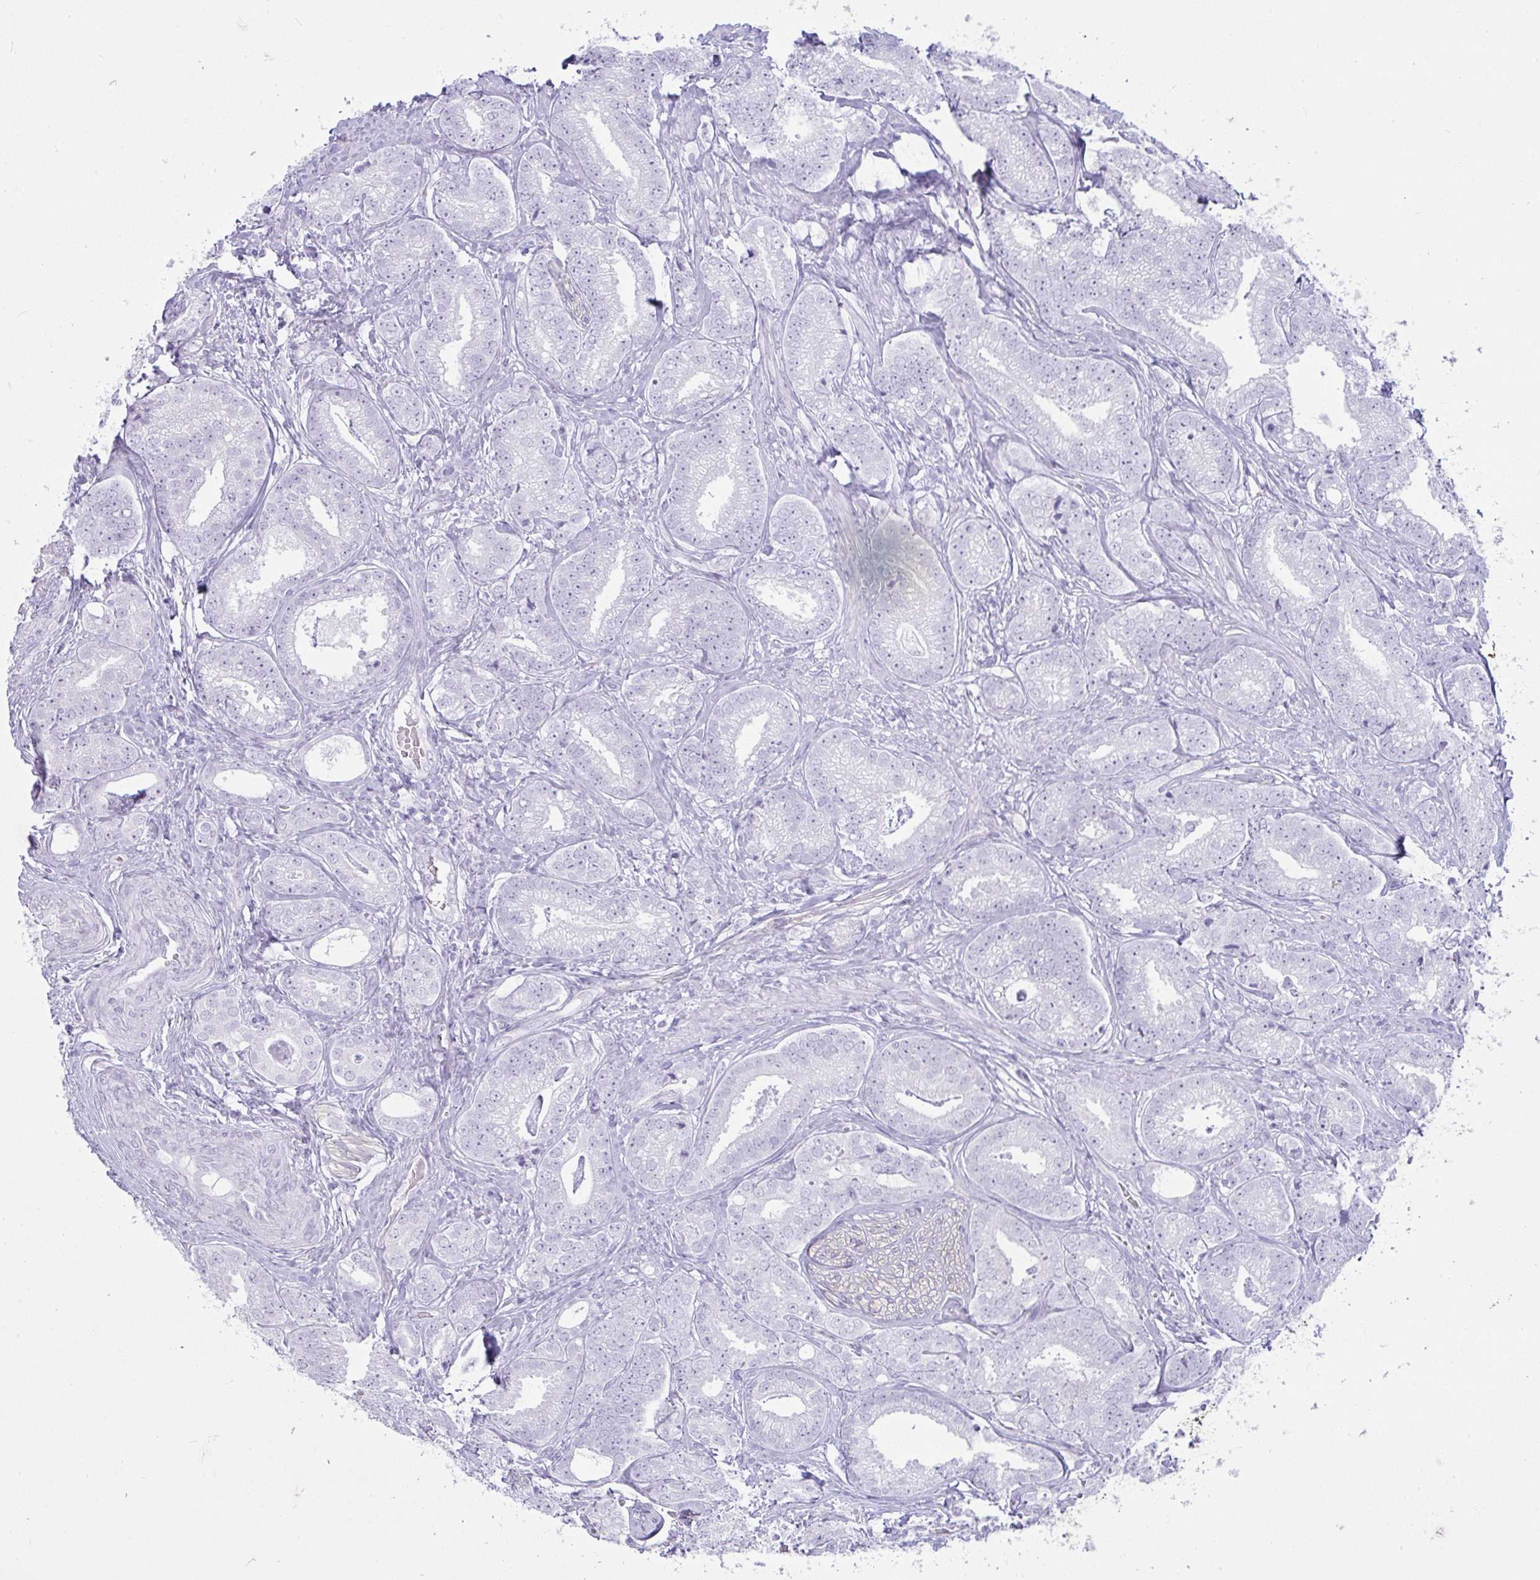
{"staining": {"intensity": "negative", "quantity": "none", "location": "none"}, "tissue": "prostate cancer", "cell_type": "Tumor cells", "image_type": "cancer", "snomed": [{"axis": "morphology", "description": "Adenocarcinoma, Low grade"}, {"axis": "topography", "description": "Prostate"}], "caption": "Immunohistochemistry image of neoplastic tissue: human prostate cancer (low-grade adenocarcinoma) stained with DAB demonstrates no significant protein positivity in tumor cells.", "gene": "RASL10A", "patient": {"sex": "male", "age": 63}}